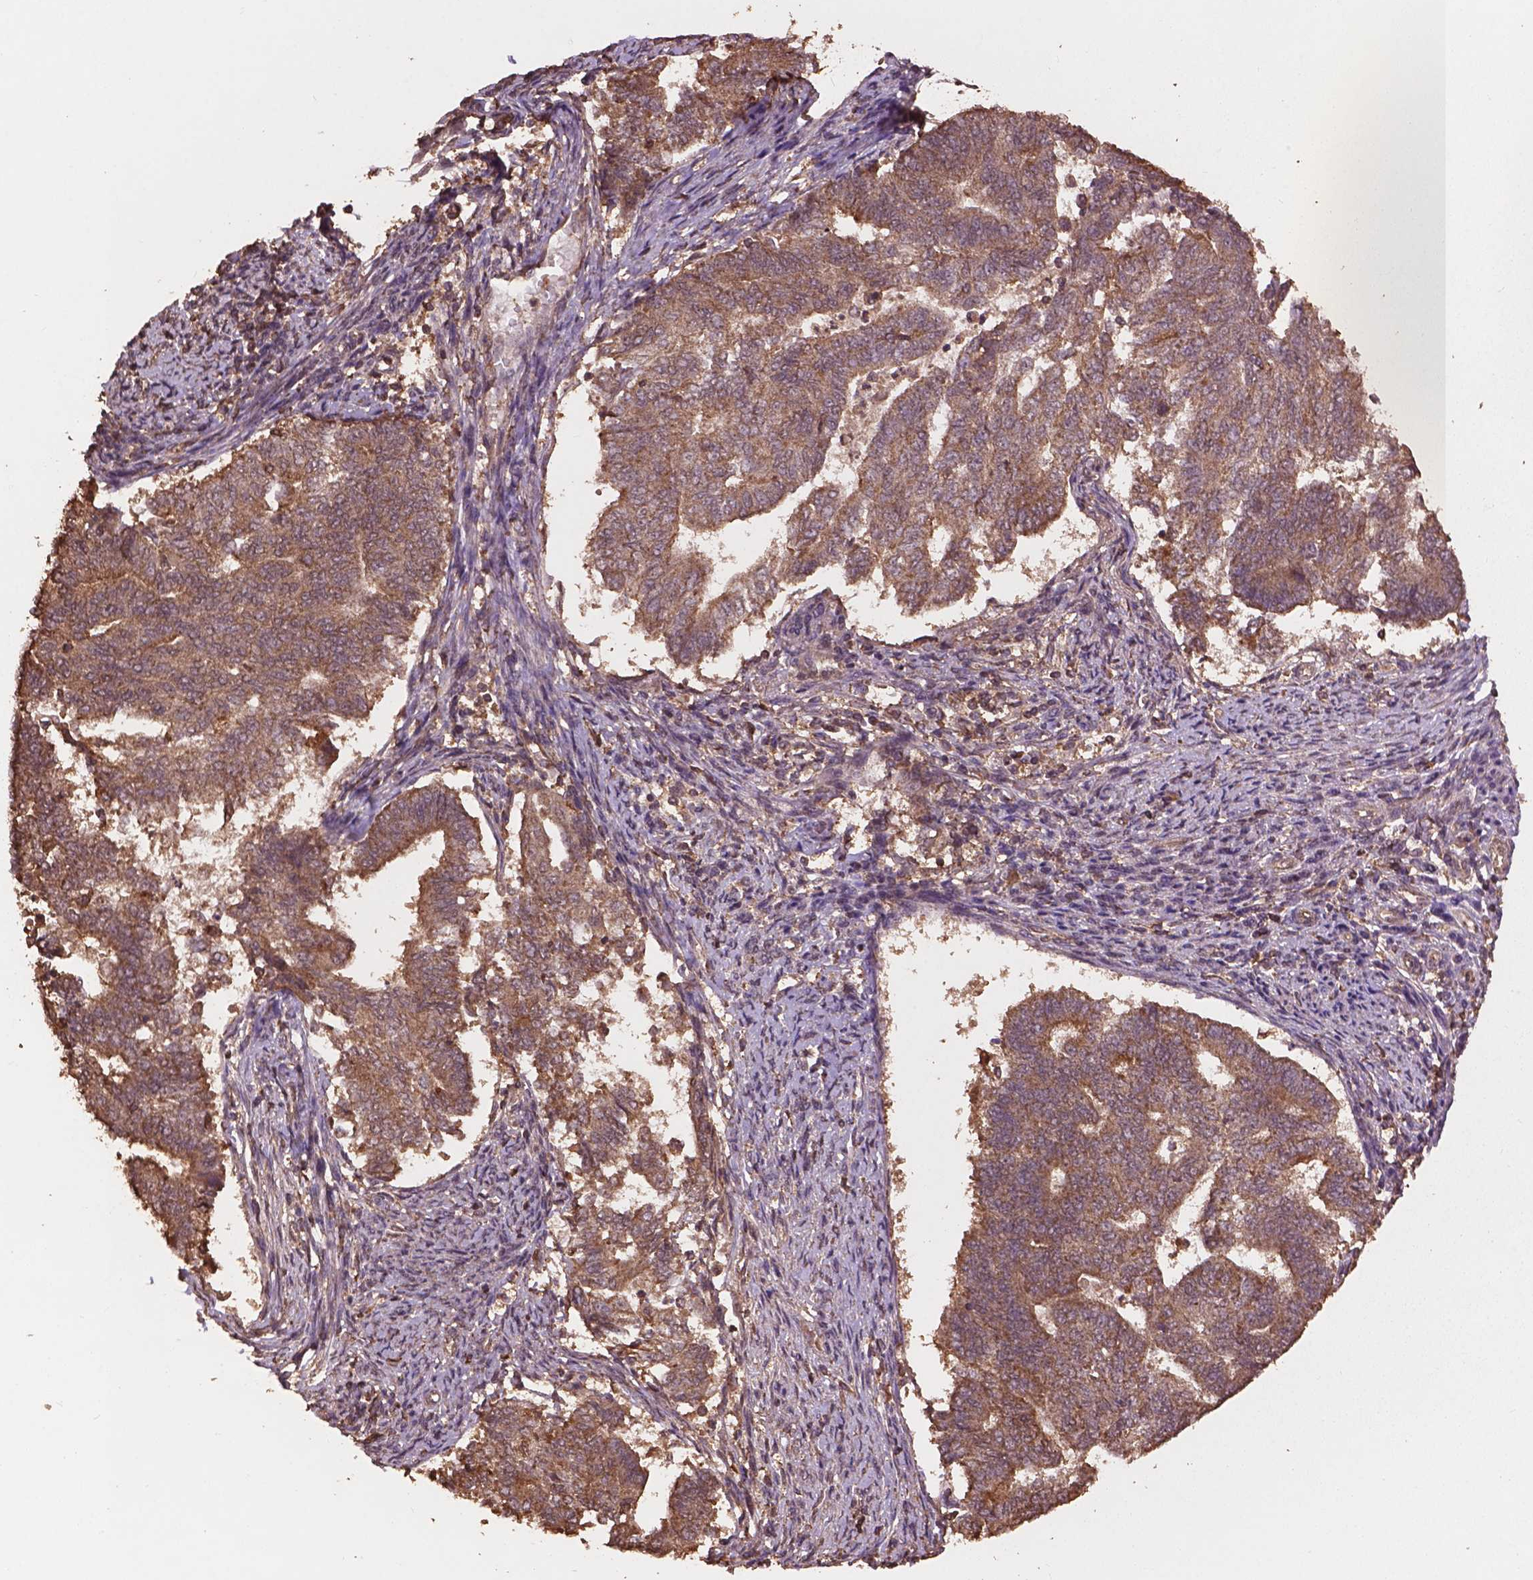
{"staining": {"intensity": "moderate", "quantity": ">75%", "location": "cytoplasmic/membranous"}, "tissue": "endometrial cancer", "cell_type": "Tumor cells", "image_type": "cancer", "snomed": [{"axis": "morphology", "description": "Adenocarcinoma, NOS"}, {"axis": "topography", "description": "Endometrium"}], "caption": "Human endometrial adenocarcinoma stained with a protein marker reveals moderate staining in tumor cells.", "gene": "BABAM1", "patient": {"sex": "female", "age": 65}}